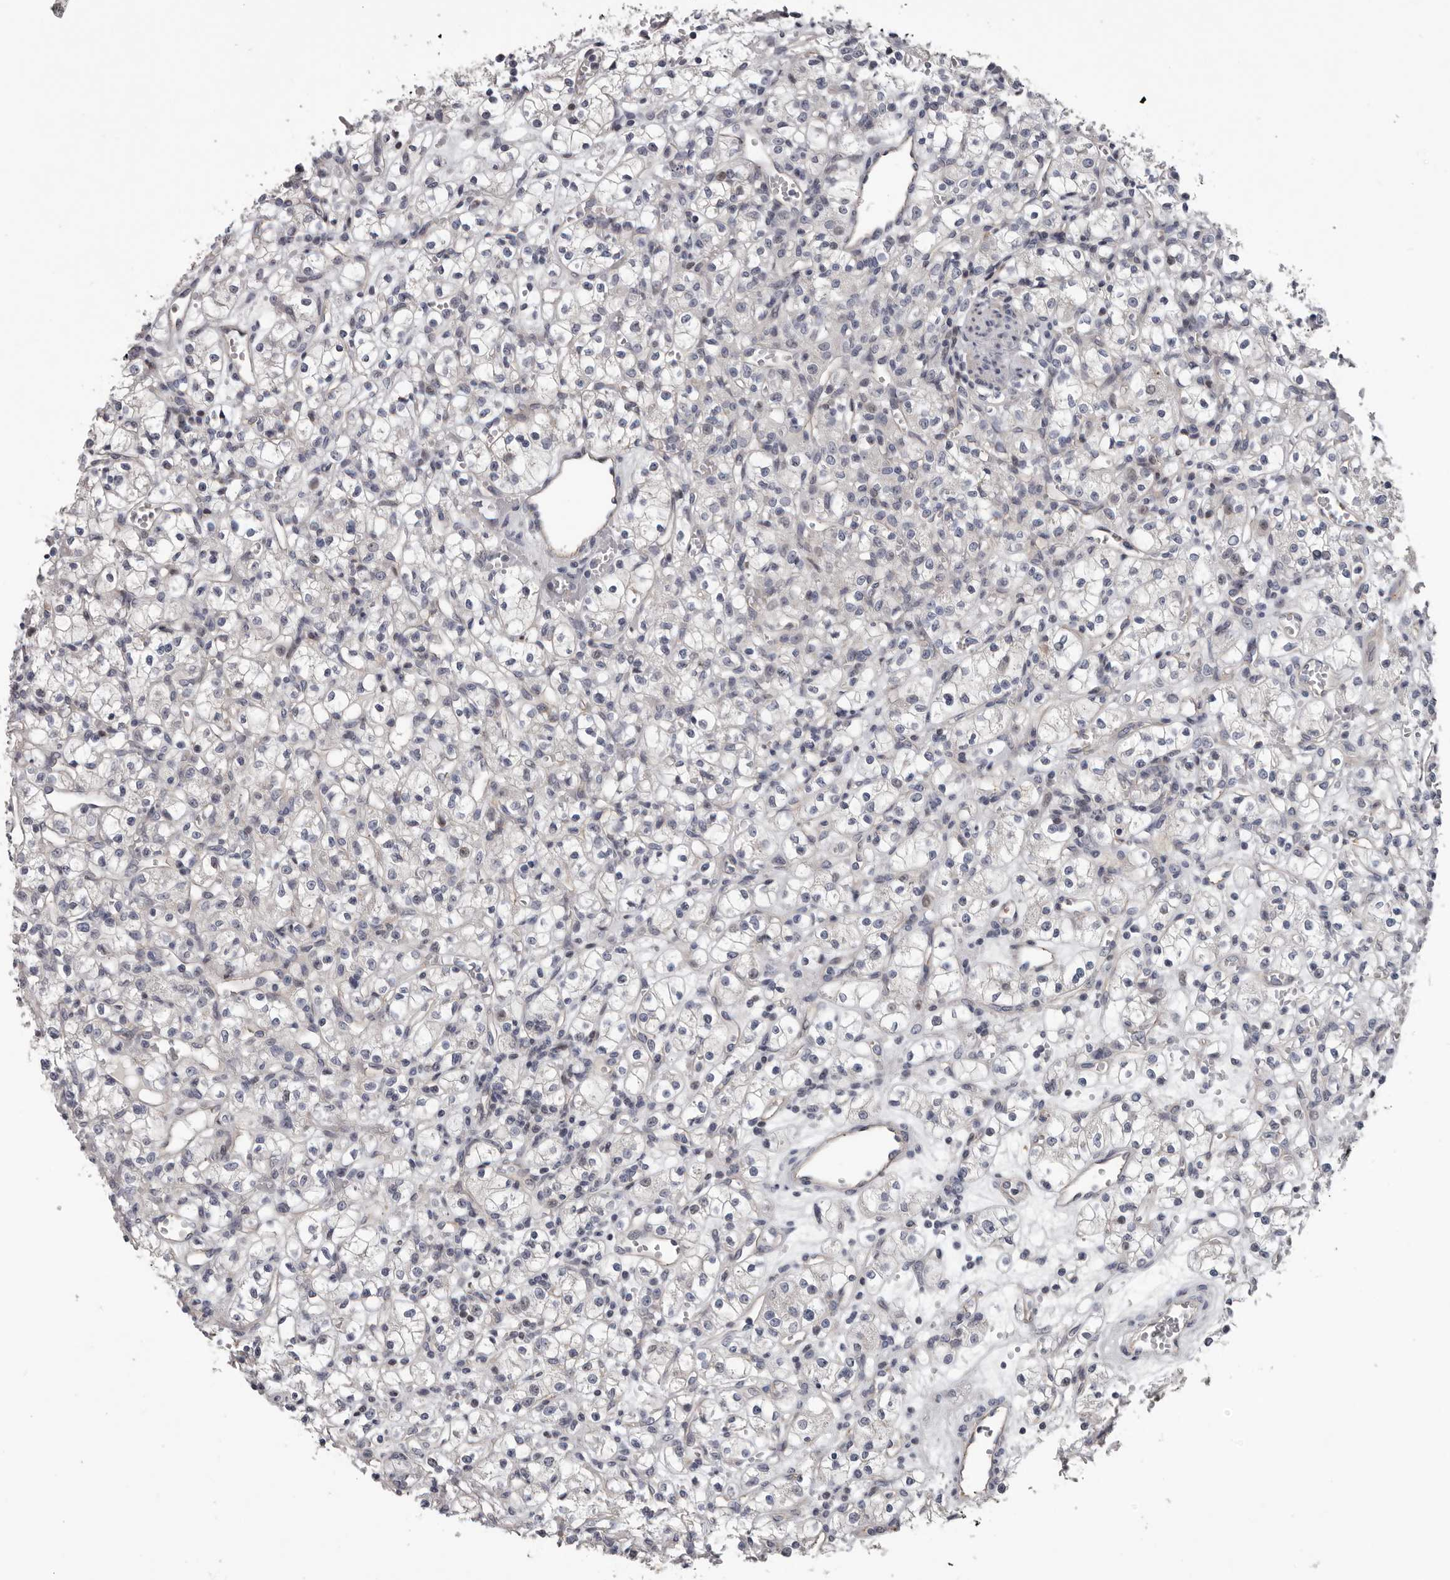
{"staining": {"intensity": "negative", "quantity": "none", "location": "none"}, "tissue": "renal cancer", "cell_type": "Tumor cells", "image_type": "cancer", "snomed": [{"axis": "morphology", "description": "Adenocarcinoma, NOS"}, {"axis": "topography", "description": "Kidney"}], "caption": "Histopathology image shows no protein staining in tumor cells of renal adenocarcinoma tissue.", "gene": "RNF217", "patient": {"sex": "female", "age": 59}}